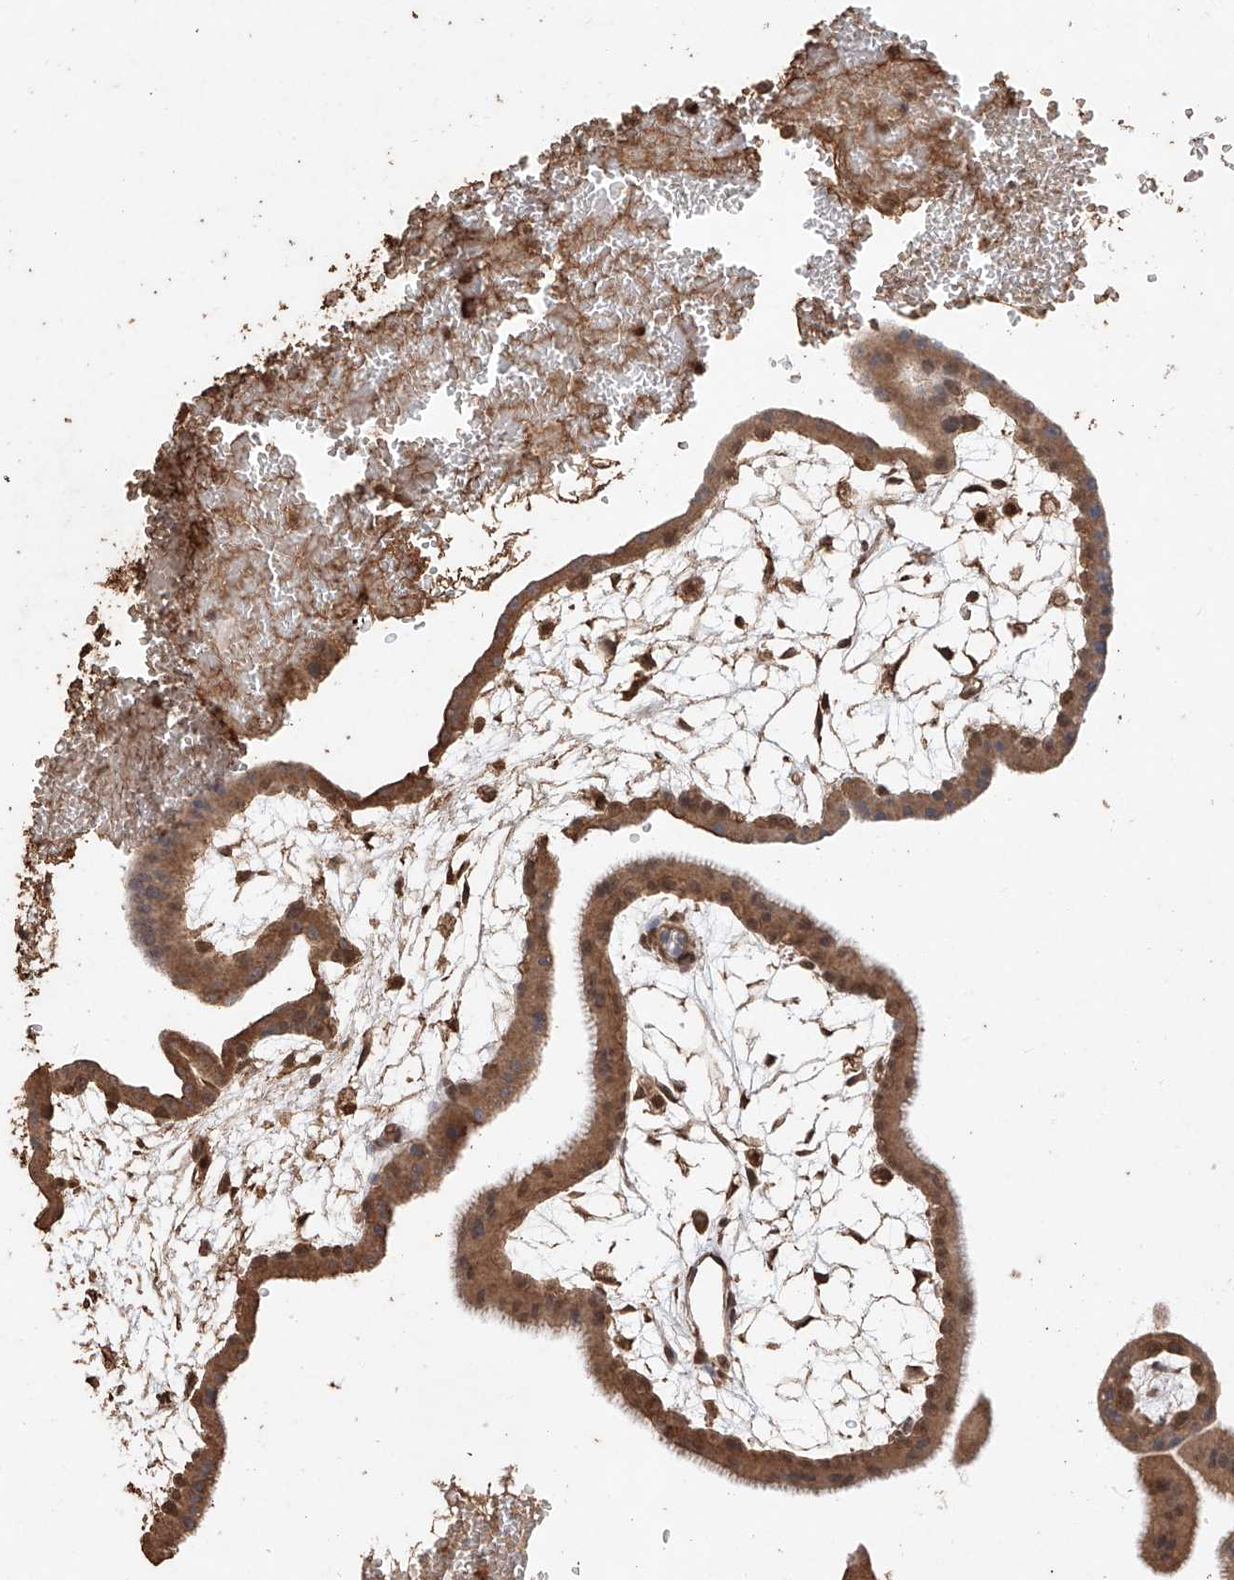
{"staining": {"intensity": "moderate", "quantity": ">75%", "location": "cytoplasmic/membranous,nuclear"}, "tissue": "placenta", "cell_type": "Decidual cells", "image_type": "normal", "snomed": [{"axis": "morphology", "description": "Normal tissue, NOS"}, {"axis": "topography", "description": "Placenta"}], "caption": "Immunohistochemical staining of benign placenta displays >75% levels of moderate cytoplasmic/membranous,nuclear protein positivity in approximately >75% of decidual cells. Nuclei are stained in blue.", "gene": "ELOVL1", "patient": {"sex": "female", "age": 35}}